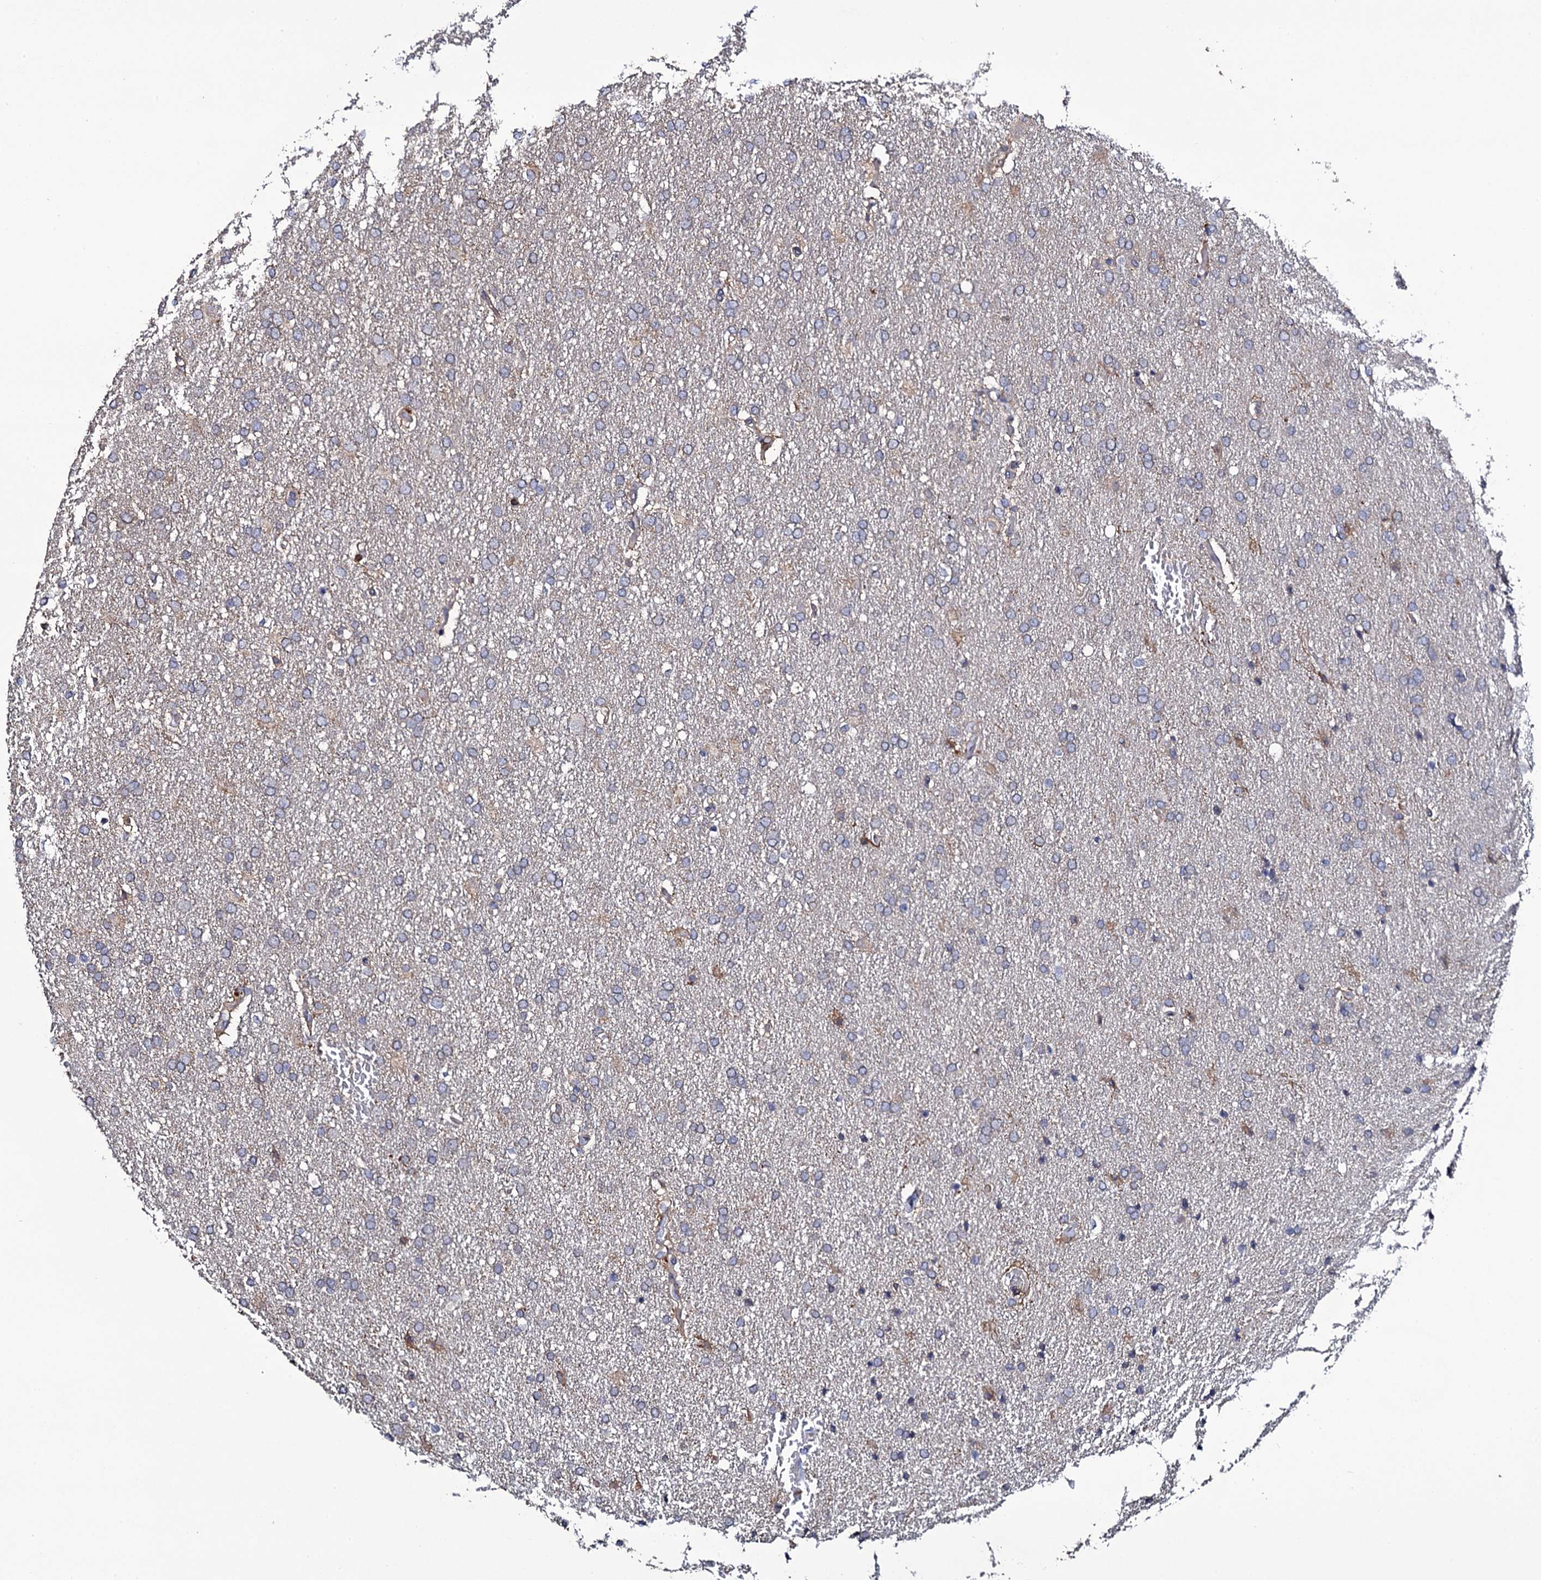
{"staining": {"intensity": "negative", "quantity": "none", "location": "none"}, "tissue": "glioma", "cell_type": "Tumor cells", "image_type": "cancer", "snomed": [{"axis": "morphology", "description": "Glioma, malignant, High grade"}, {"axis": "topography", "description": "Brain"}], "caption": "High magnification brightfield microscopy of malignant glioma (high-grade) stained with DAB (brown) and counterstained with hematoxylin (blue): tumor cells show no significant positivity. (DAB IHC visualized using brightfield microscopy, high magnification).", "gene": "TTC23", "patient": {"sex": "male", "age": 72}}